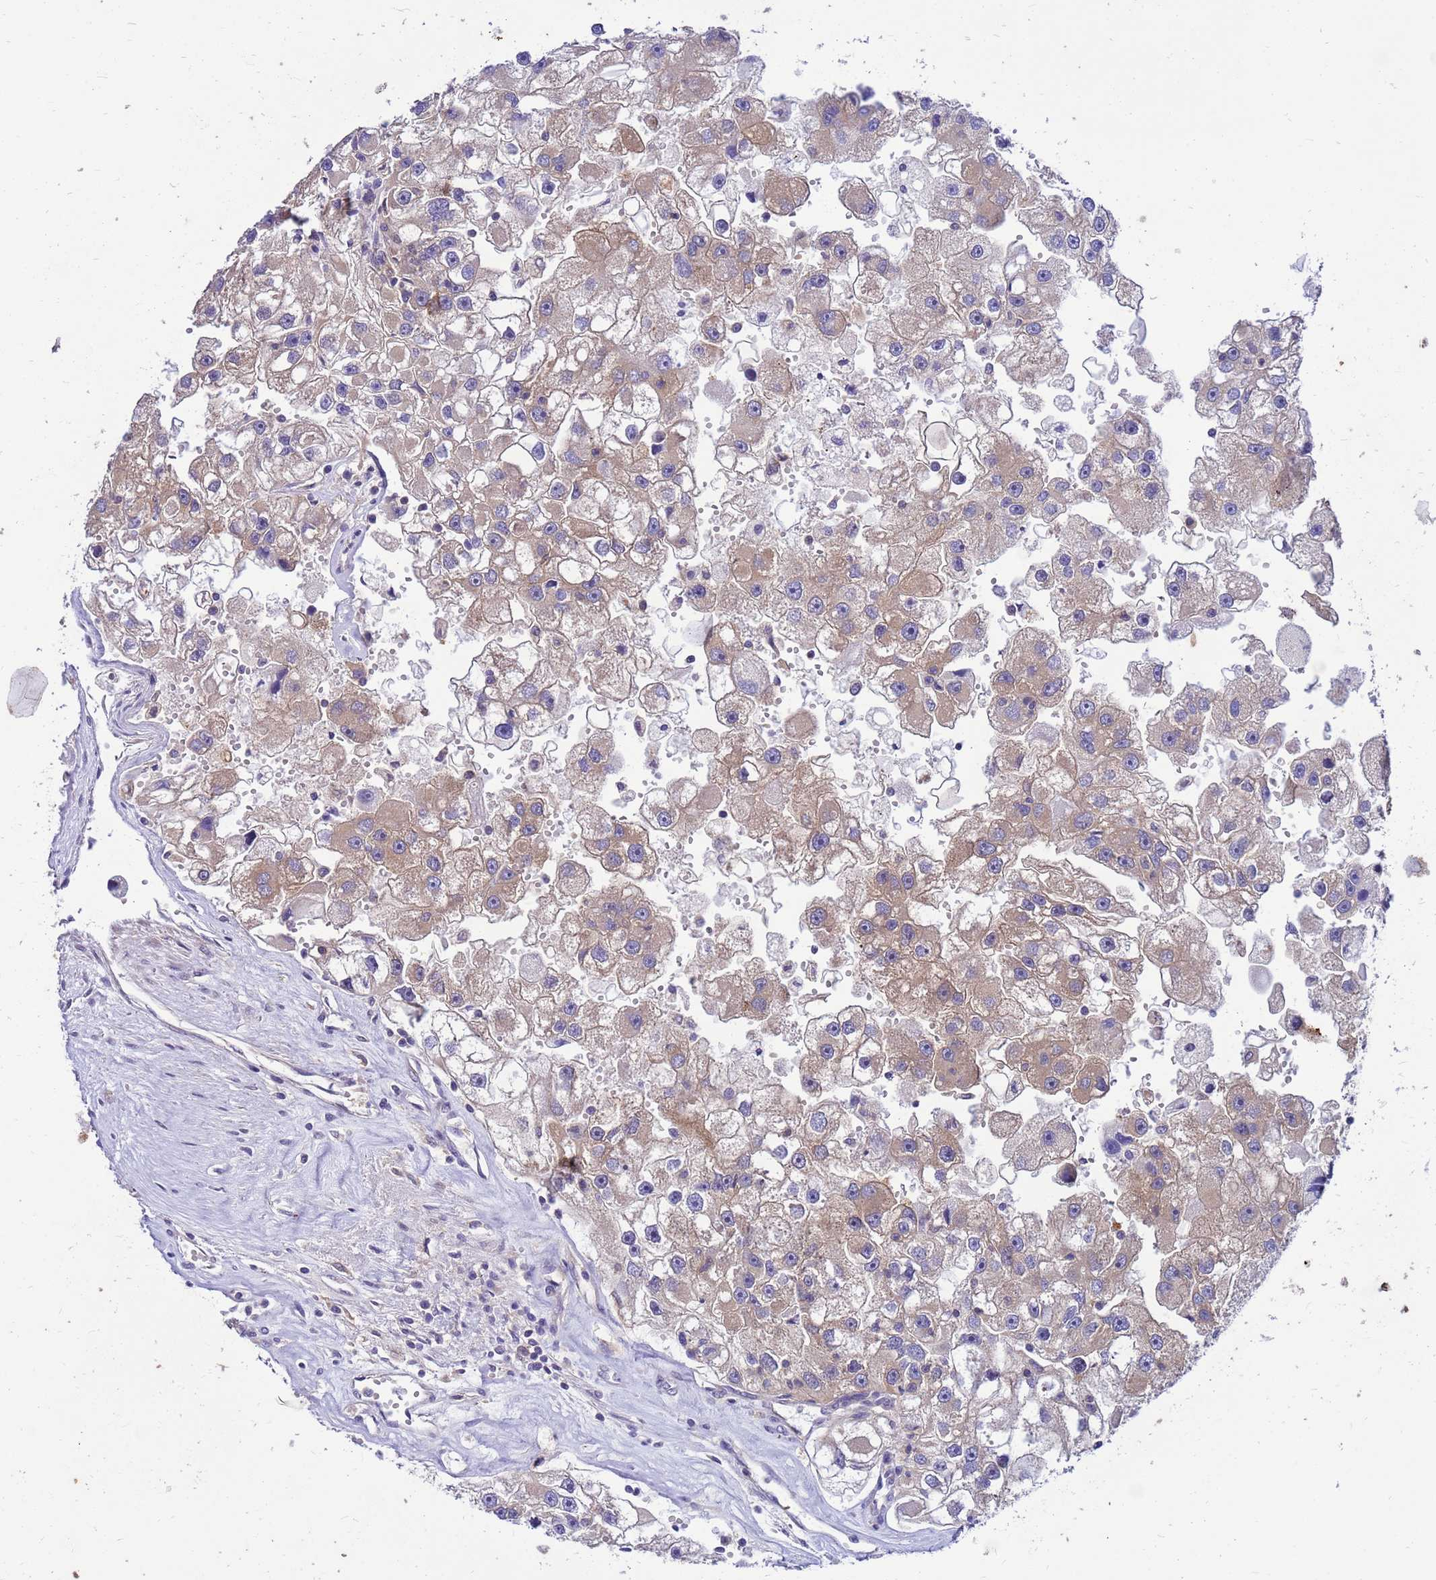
{"staining": {"intensity": "moderate", "quantity": "25%-75%", "location": "cytoplasmic/membranous"}, "tissue": "renal cancer", "cell_type": "Tumor cells", "image_type": "cancer", "snomed": [{"axis": "morphology", "description": "Adenocarcinoma, NOS"}, {"axis": "topography", "description": "Kidney"}], "caption": "Tumor cells display moderate cytoplasmic/membranous positivity in about 25%-75% of cells in renal cancer (adenocarcinoma).", "gene": "GET3", "patient": {"sex": "male", "age": 63}}